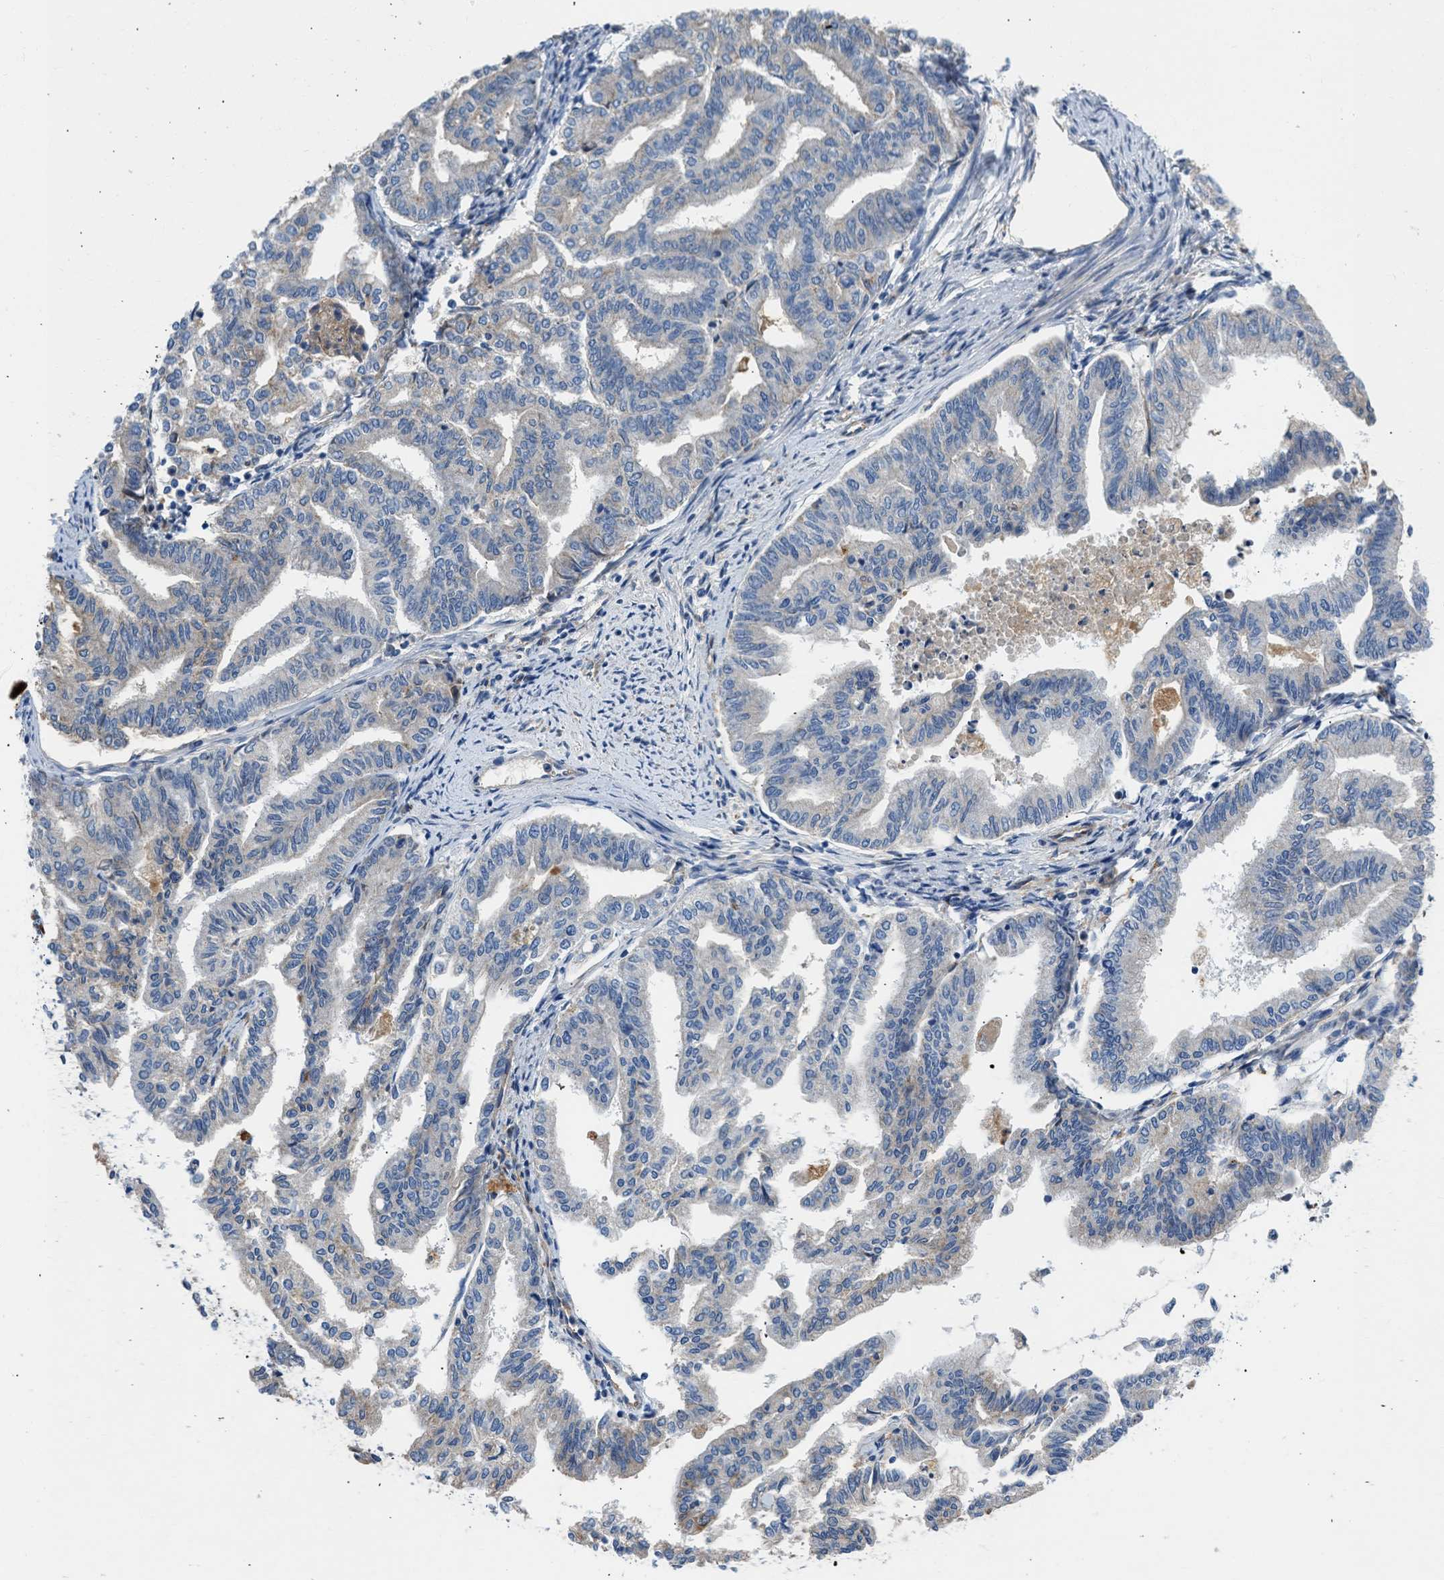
{"staining": {"intensity": "negative", "quantity": "none", "location": "none"}, "tissue": "endometrial cancer", "cell_type": "Tumor cells", "image_type": "cancer", "snomed": [{"axis": "morphology", "description": "Adenocarcinoma, NOS"}, {"axis": "topography", "description": "Endometrium"}], "caption": "Human endometrial cancer stained for a protein using immunohistochemistry (IHC) exhibits no positivity in tumor cells.", "gene": "ULK4", "patient": {"sex": "female", "age": 79}}